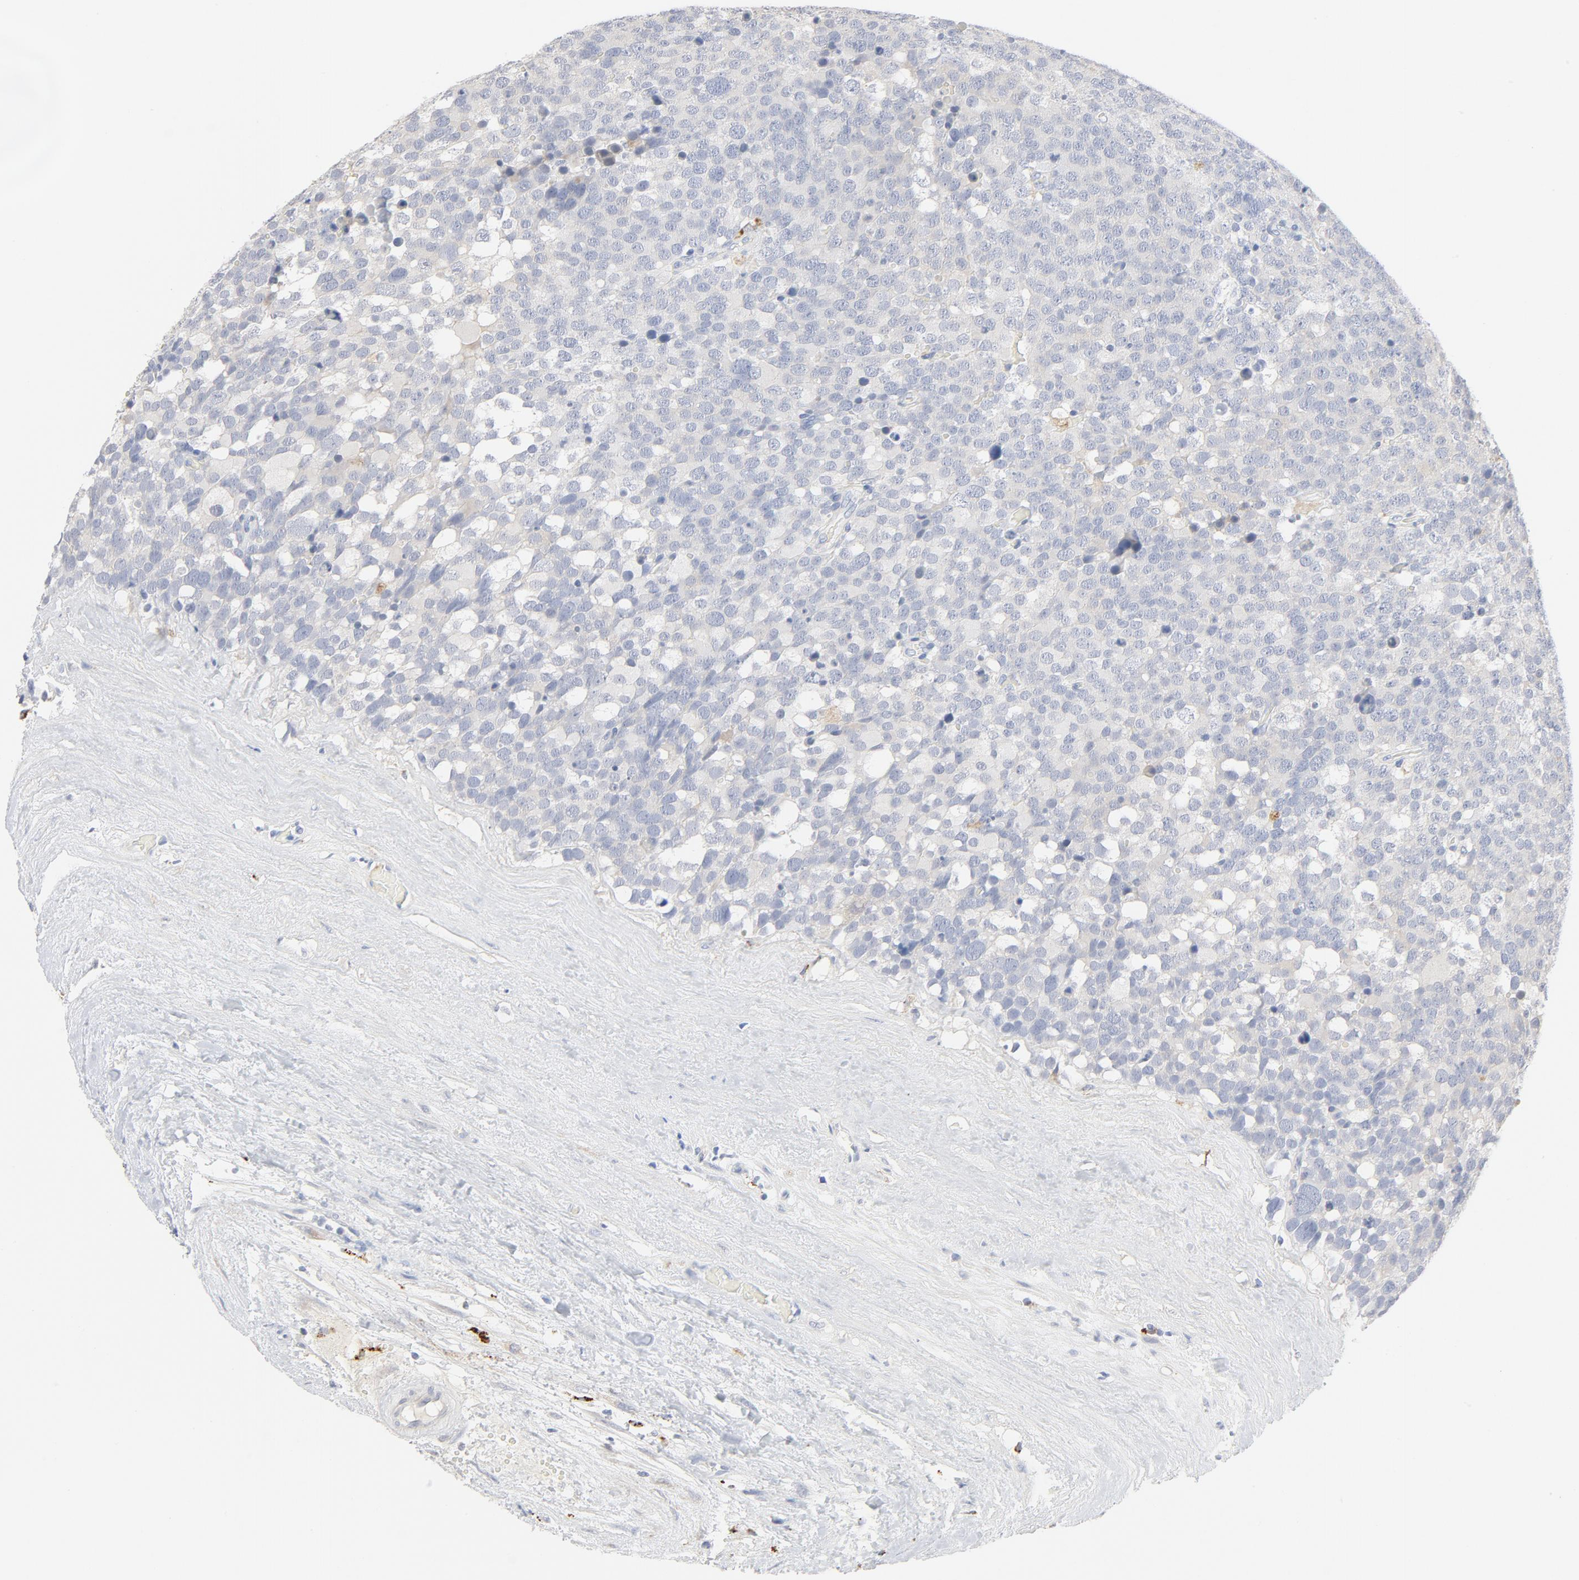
{"staining": {"intensity": "negative", "quantity": "none", "location": "none"}, "tissue": "testis cancer", "cell_type": "Tumor cells", "image_type": "cancer", "snomed": [{"axis": "morphology", "description": "Seminoma, NOS"}, {"axis": "topography", "description": "Testis"}], "caption": "Testis cancer was stained to show a protein in brown. There is no significant expression in tumor cells.", "gene": "MAGEB17", "patient": {"sex": "male", "age": 71}}